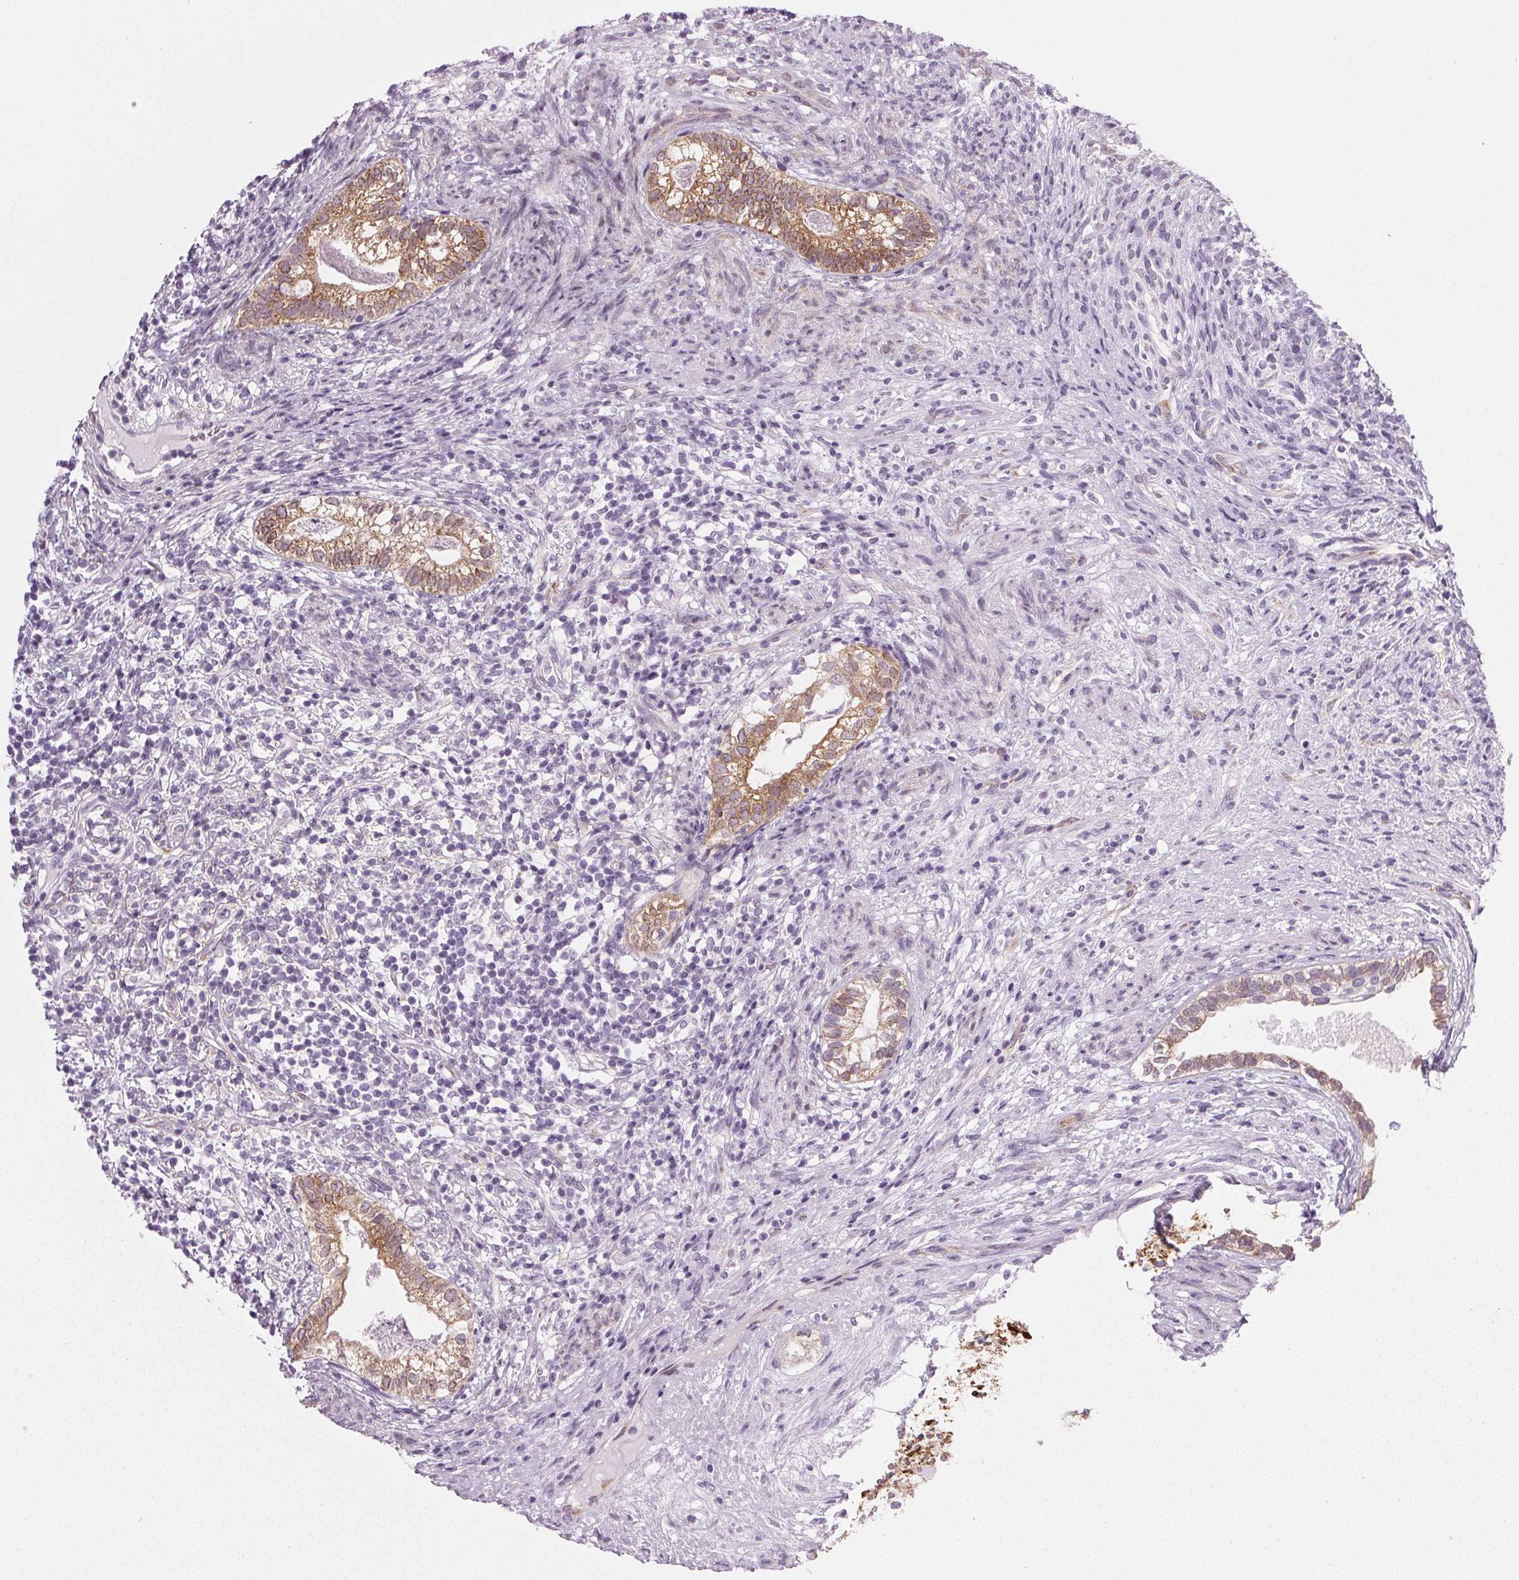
{"staining": {"intensity": "strong", "quantity": ">75%", "location": "cytoplasmic/membranous"}, "tissue": "testis cancer", "cell_type": "Tumor cells", "image_type": "cancer", "snomed": [{"axis": "morphology", "description": "Seminoma, NOS"}, {"axis": "morphology", "description": "Carcinoma, Embryonal, NOS"}, {"axis": "topography", "description": "Testis"}], "caption": "Testis cancer was stained to show a protein in brown. There is high levels of strong cytoplasmic/membranous expression in approximately >75% of tumor cells. Nuclei are stained in blue.", "gene": "IGF2BP1", "patient": {"sex": "male", "age": 41}}